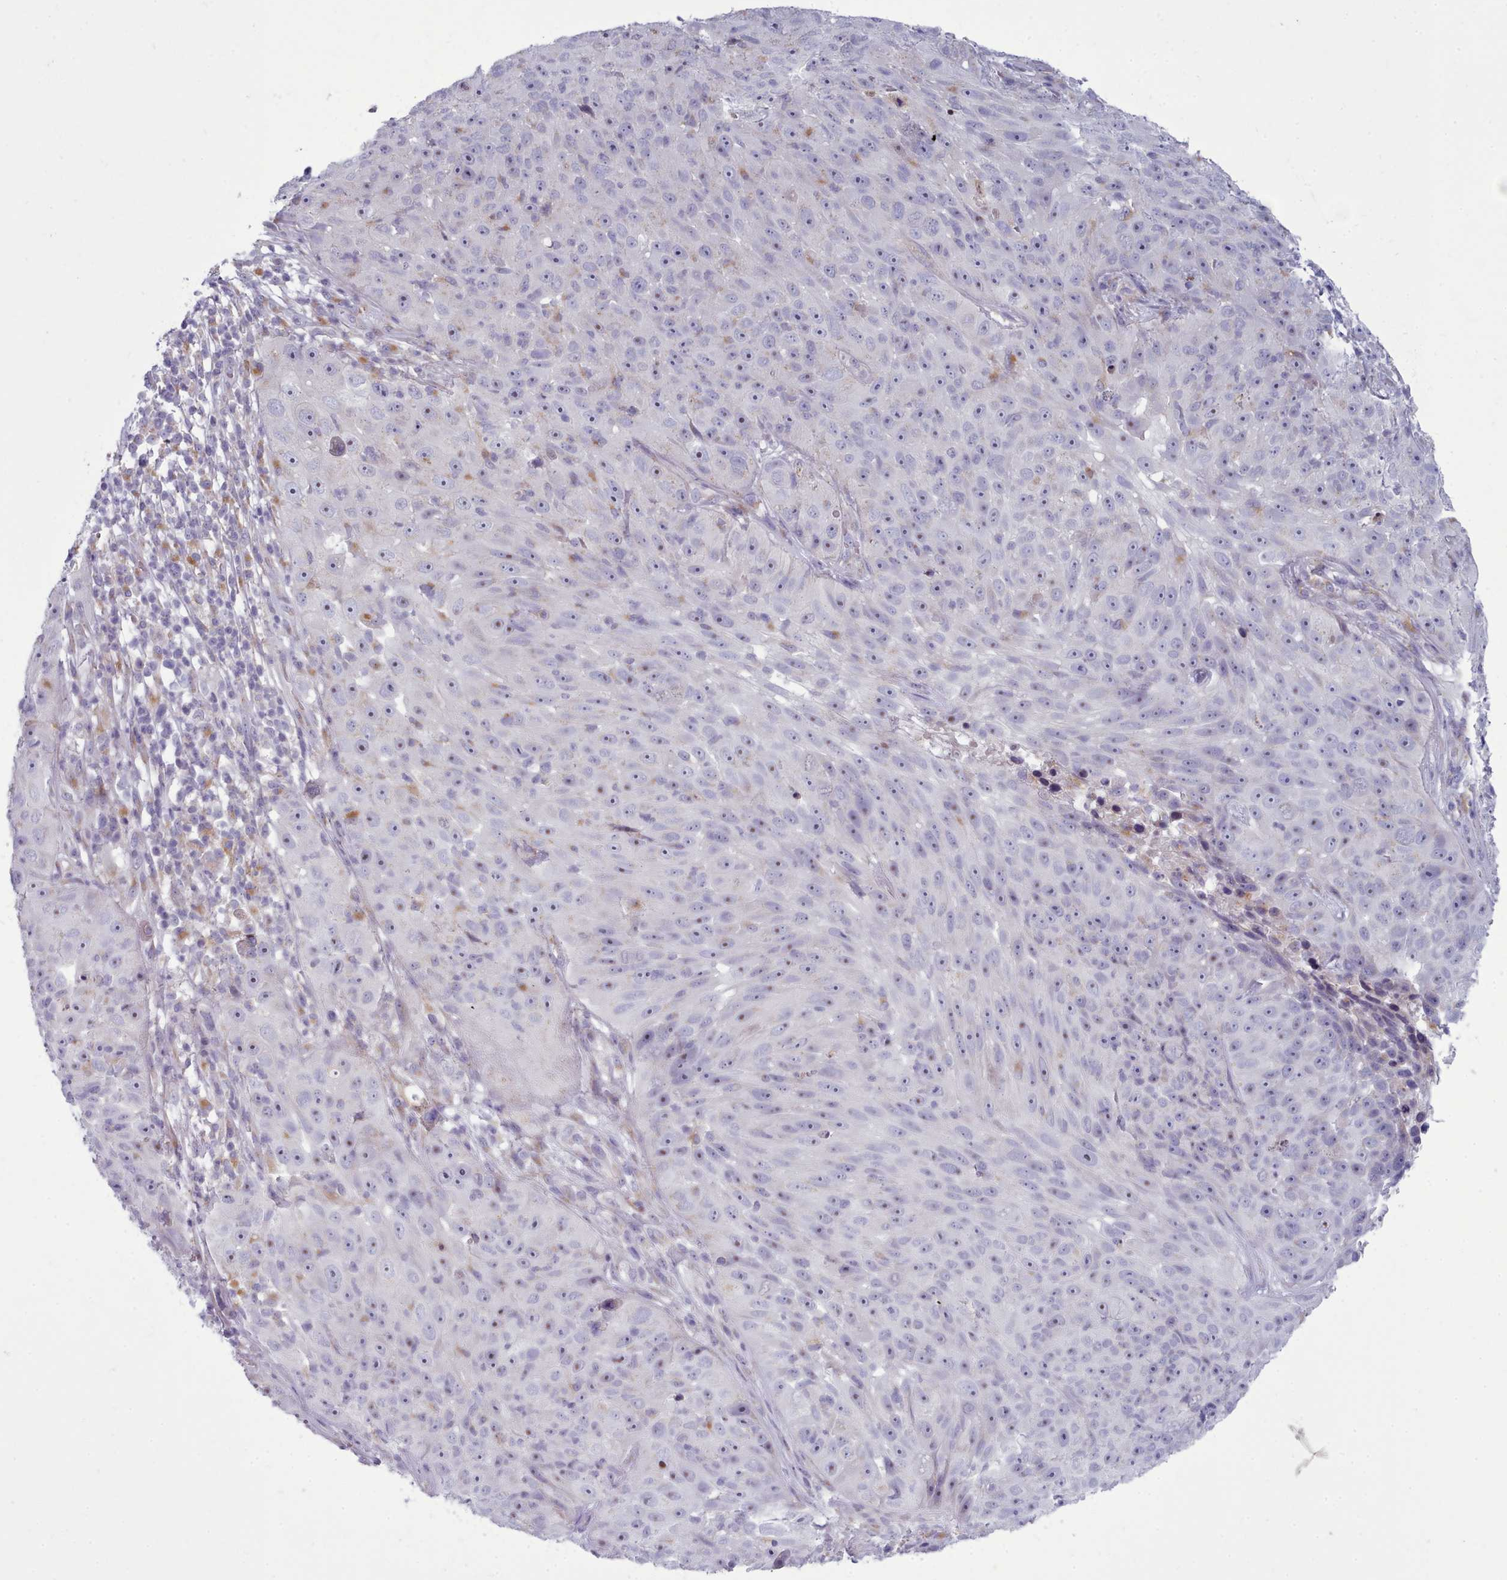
{"staining": {"intensity": "negative", "quantity": "none", "location": "none"}, "tissue": "skin cancer", "cell_type": "Tumor cells", "image_type": "cancer", "snomed": [{"axis": "morphology", "description": "Squamous cell carcinoma, NOS"}, {"axis": "topography", "description": "Skin"}], "caption": "The immunohistochemistry (IHC) image has no significant positivity in tumor cells of skin cancer tissue.", "gene": "MYRFL", "patient": {"sex": "female", "age": 87}}